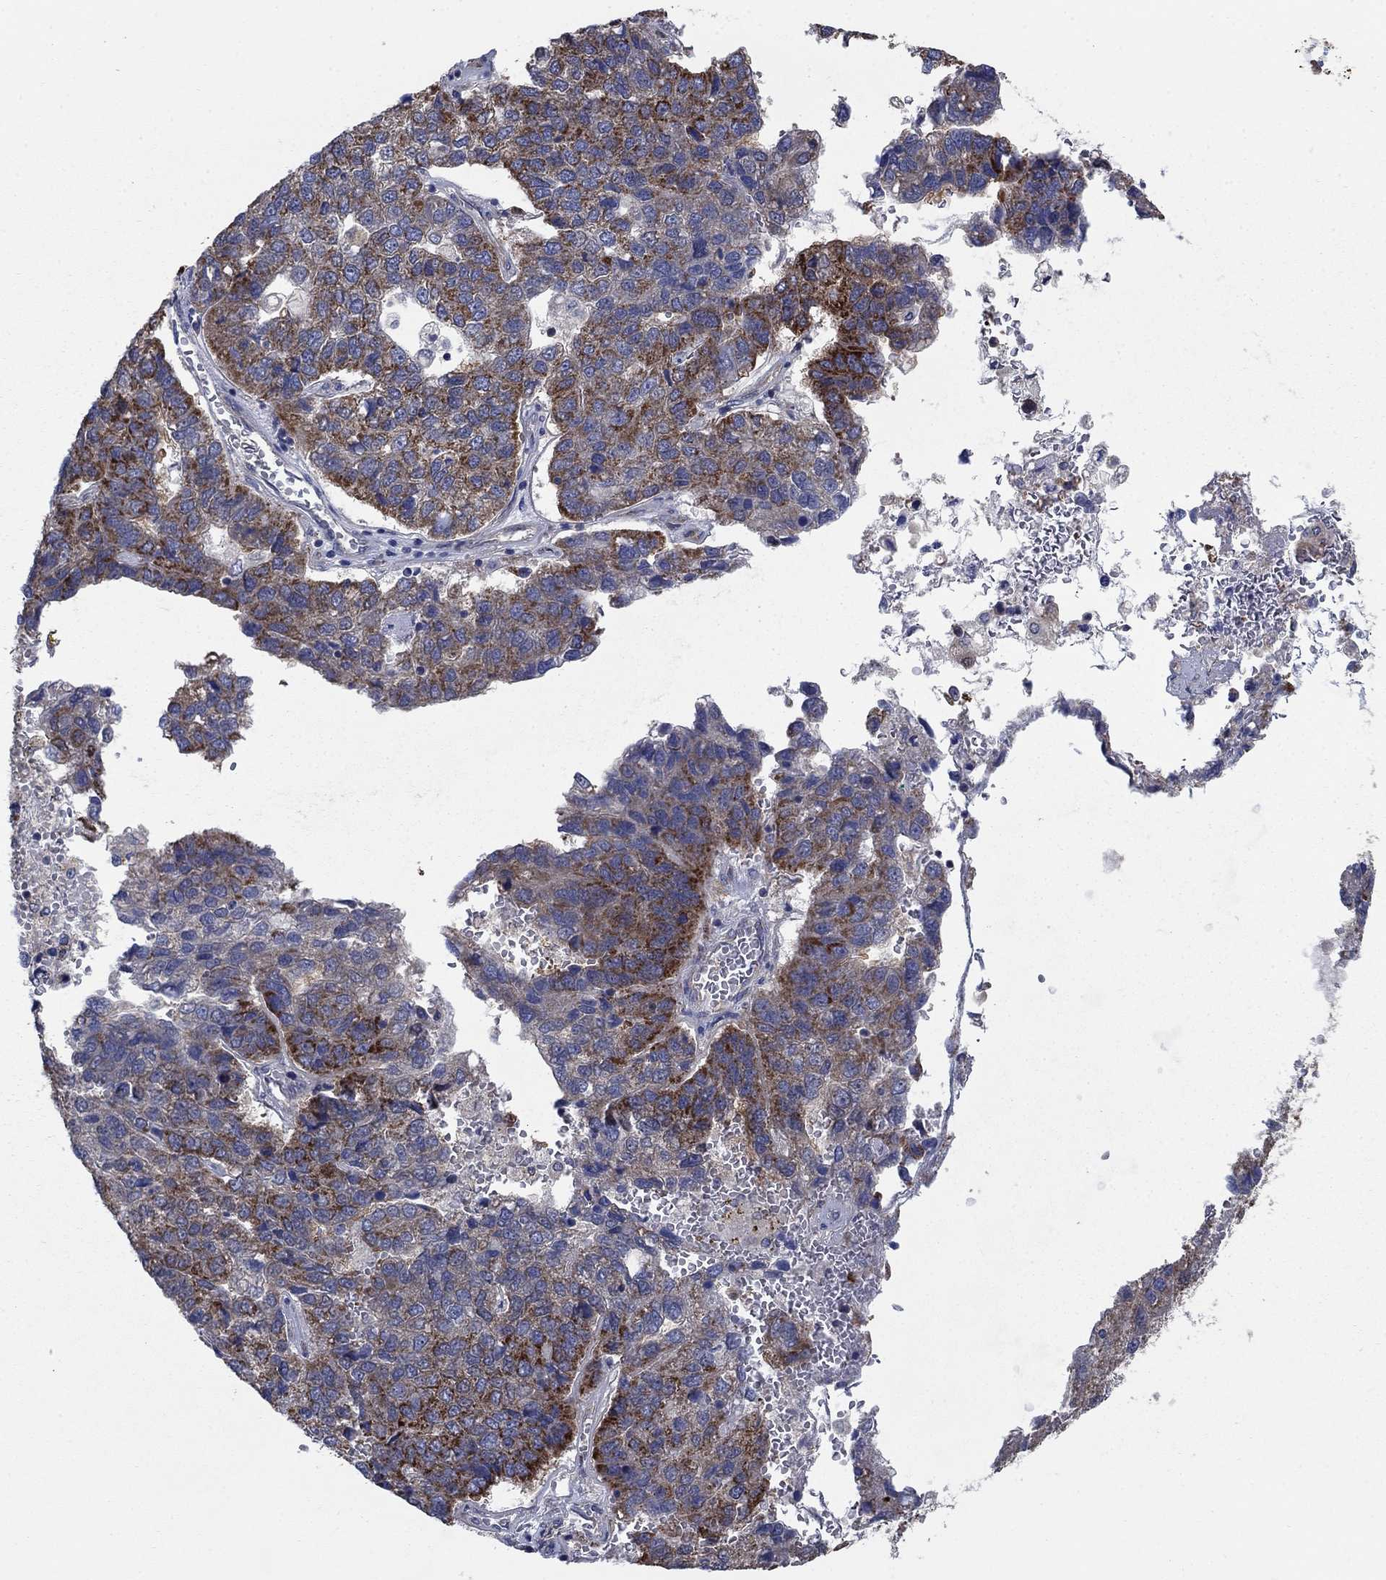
{"staining": {"intensity": "strong", "quantity": "25%-75%", "location": "cytoplasmic/membranous"}, "tissue": "pancreatic cancer", "cell_type": "Tumor cells", "image_type": "cancer", "snomed": [{"axis": "morphology", "description": "Adenocarcinoma, NOS"}, {"axis": "topography", "description": "Pancreas"}], "caption": "A high amount of strong cytoplasmic/membranous staining is appreciated in approximately 25%-75% of tumor cells in pancreatic cancer (adenocarcinoma) tissue.", "gene": "NME7", "patient": {"sex": "female", "age": 61}}